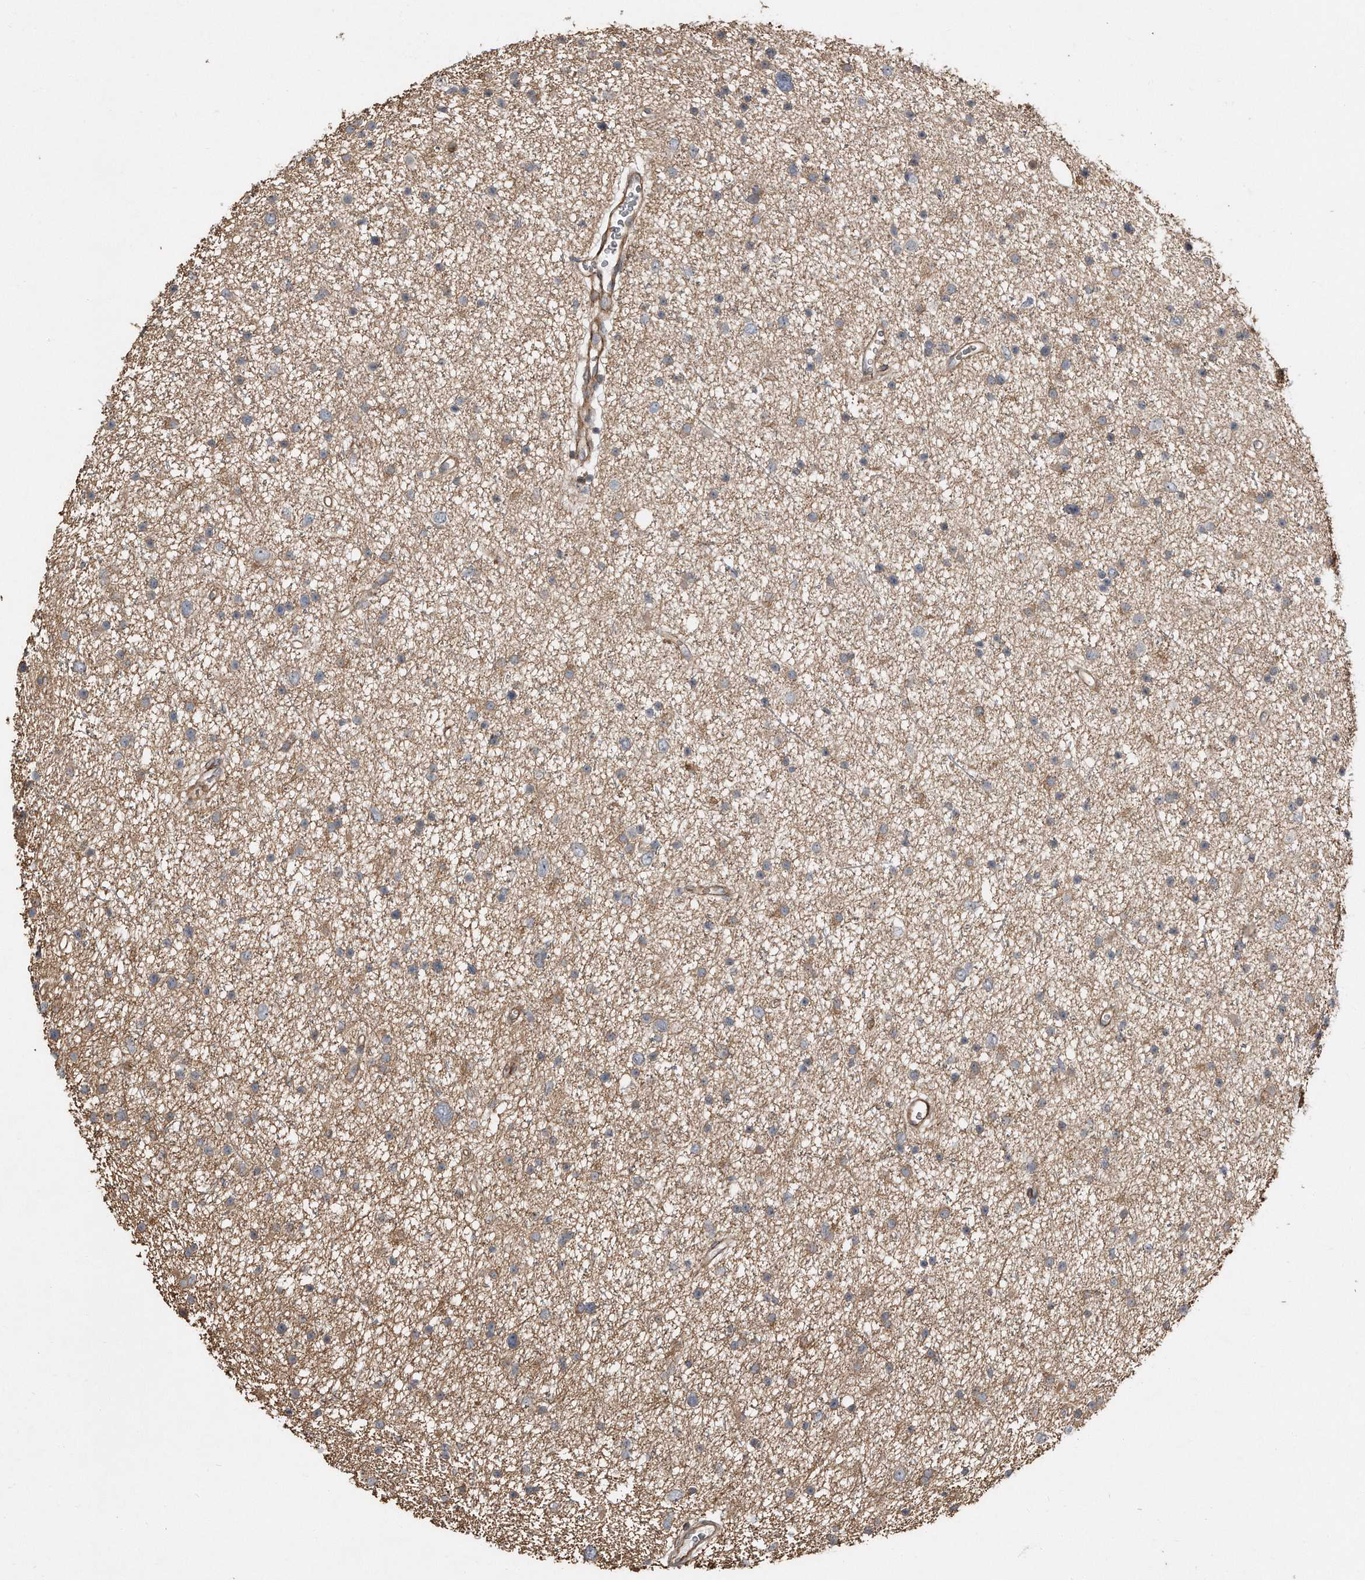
{"staining": {"intensity": "weak", "quantity": "25%-75%", "location": "cytoplasmic/membranous"}, "tissue": "glioma", "cell_type": "Tumor cells", "image_type": "cancer", "snomed": [{"axis": "morphology", "description": "Glioma, malignant, Low grade"}, {"axis": "topography", "description": "Cerebral cortex"}], "caption": "This image shows immunohistochemistry staining of glioma, with low weak cytoplasmic/membranous positivity in approximately 25%-75% of tumor cells.", "gene": "SNAP47", "patient": {"sex": "female", "age": 39}}